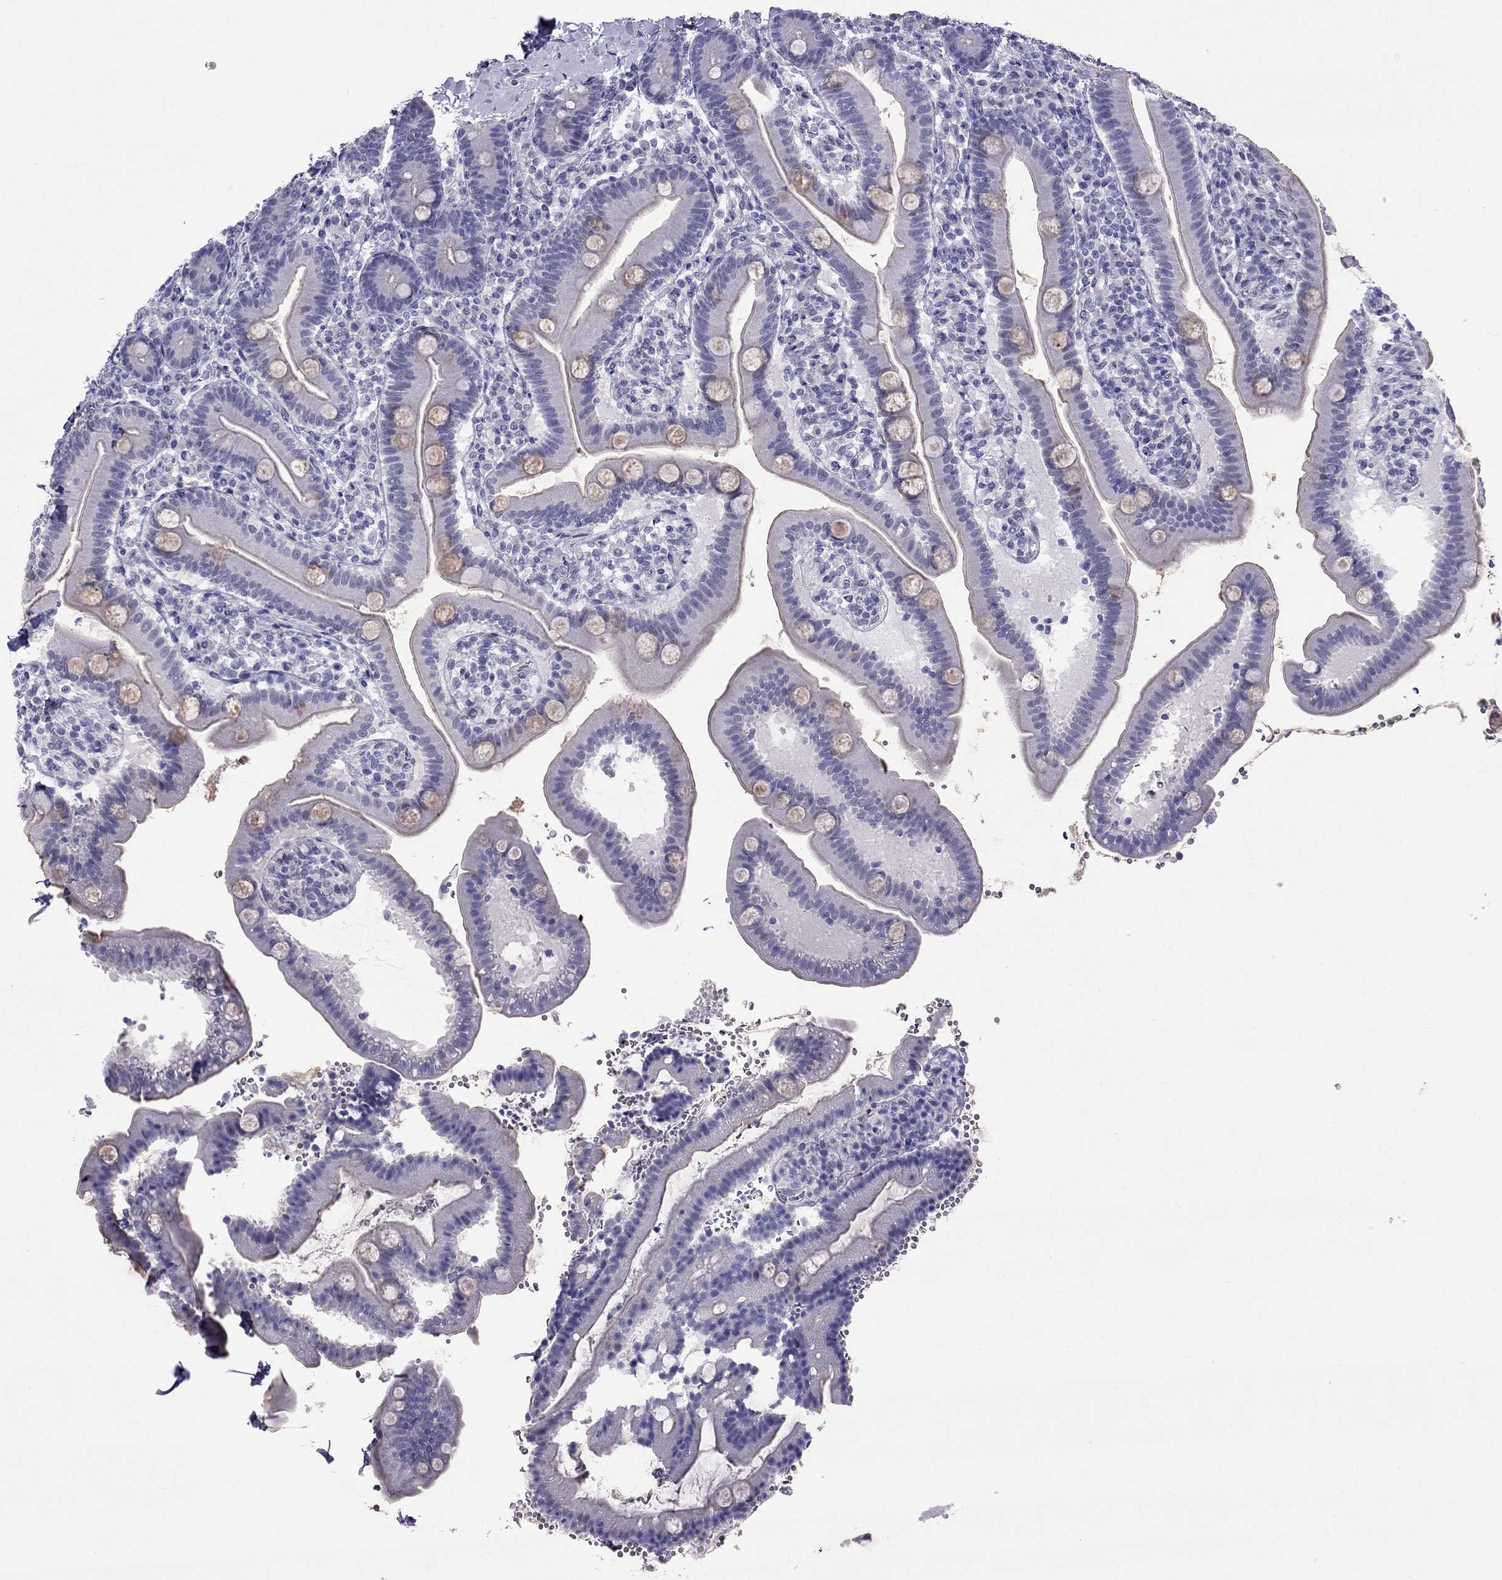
{"staining": {"intensity": "negative", "quantity": "none", "location": "none"}, "tissue": "small intestine", "cell_type": "Glandular cells", "image_type": "normal", "snomed": [{"axis": "morphology", "description": "Normal tissue, NOS"}, {"axis": "topography", "description": "Small intestine"}], "caption": "Histopathology image shows no protein positivity in glandular cells of normal small intestine. (DAB (3,3'-diaminobenzidine) IHC visualized using brightfield microscopy, high magnification).", "gene": "CROCC2", "patient": {"sex": "male", "age": 66}}